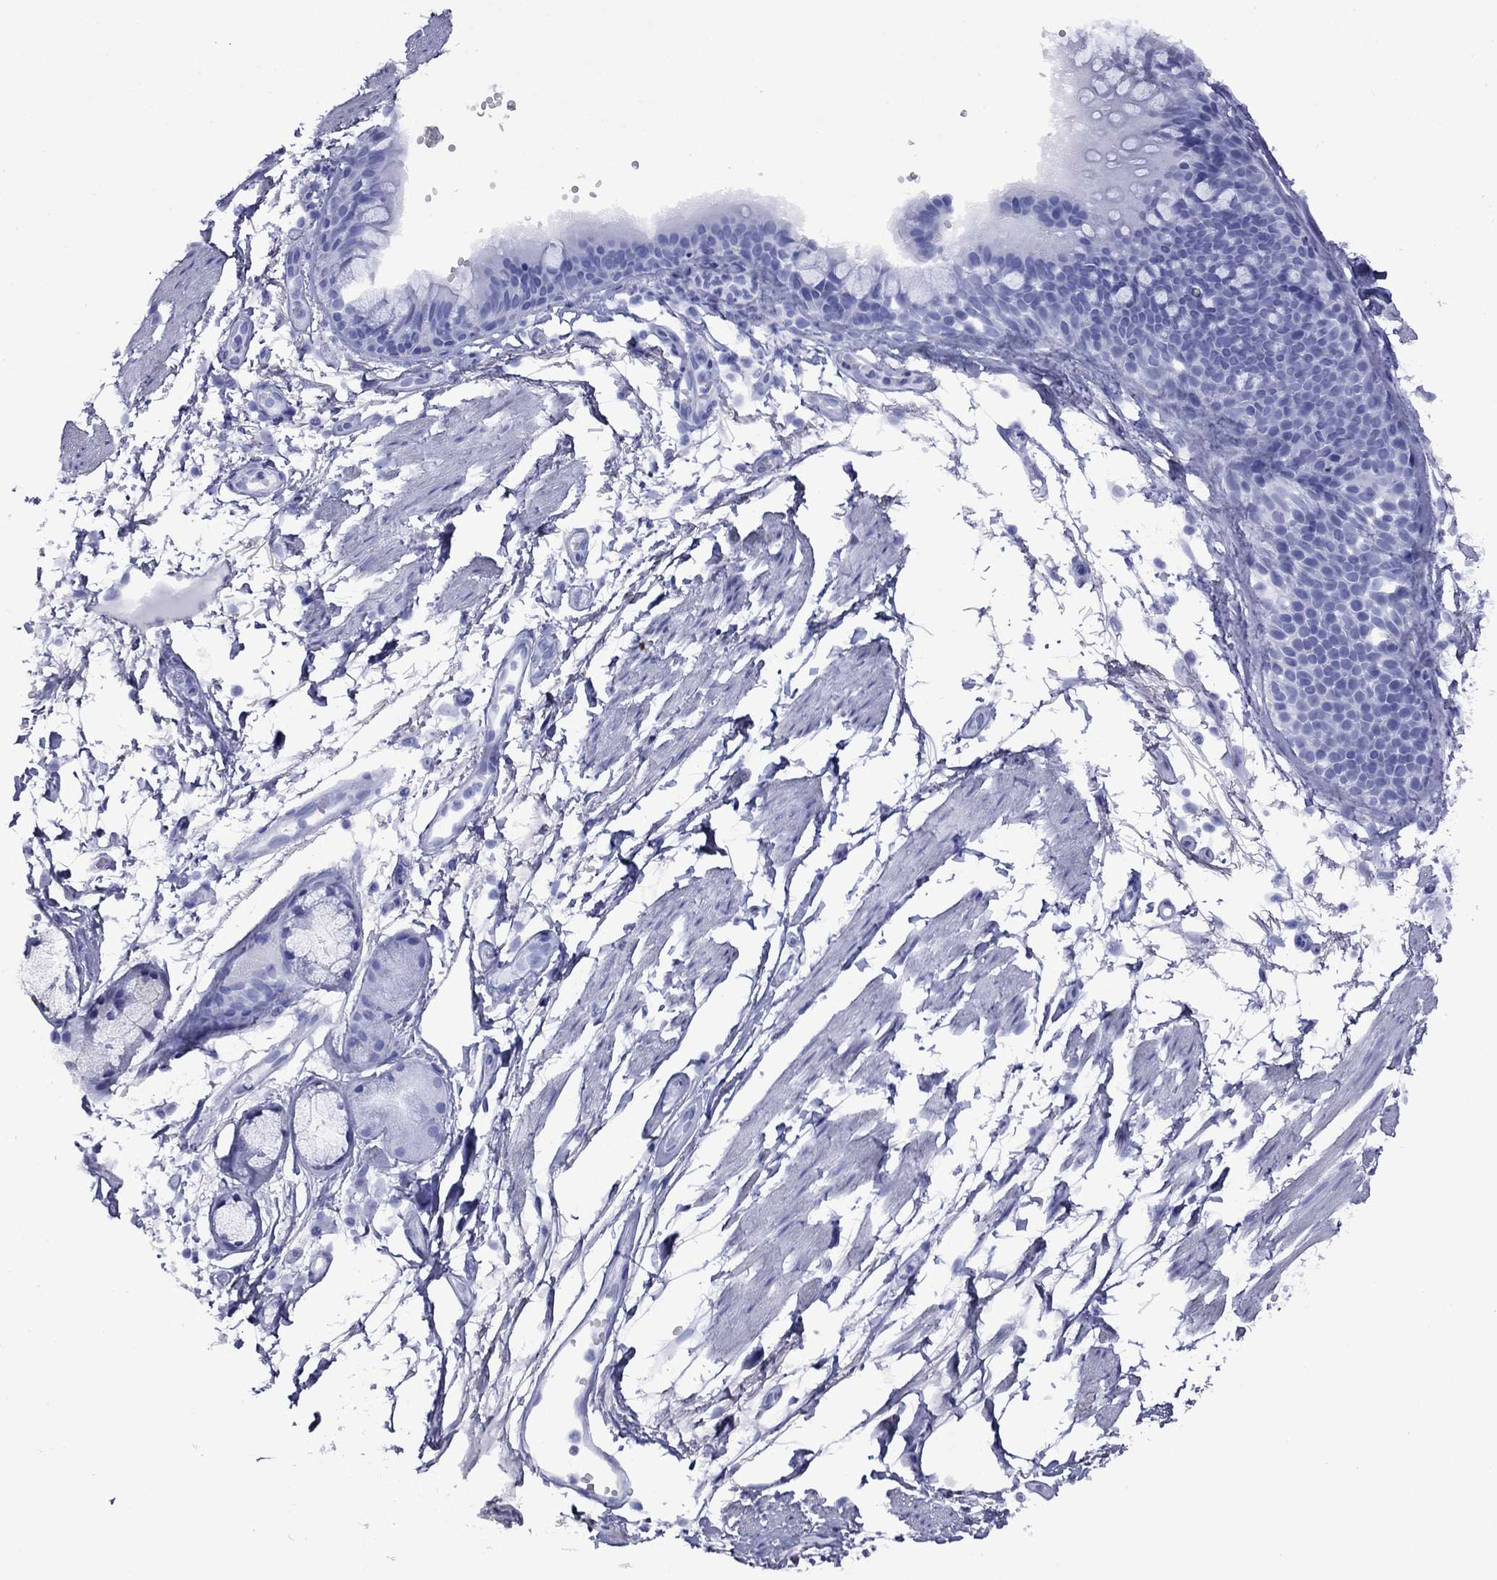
{"staining": {"intensity": "negative", "quantity": "none", "location": "none"}, "tissue": "adipose tissue", "cell_type": "Adipocytes", "image_type": "normal", "snomed": [{"axis": "morphology", "description": "Normal tissue, NOS"}, {"axis": "morphology", "description": "Squamous cell carcinoma, NOS"}, {"axis": "topography", "description": "Cartilage tissue"}, {"axis": "topography", "description": "Lung"}], "caption": "Immunohistochemical staining of unremarkable human adipose tissue displays no significant positivity in adipocytes.", "gene": "APOA2", "patient": {"sex": "male", "age": 66}}